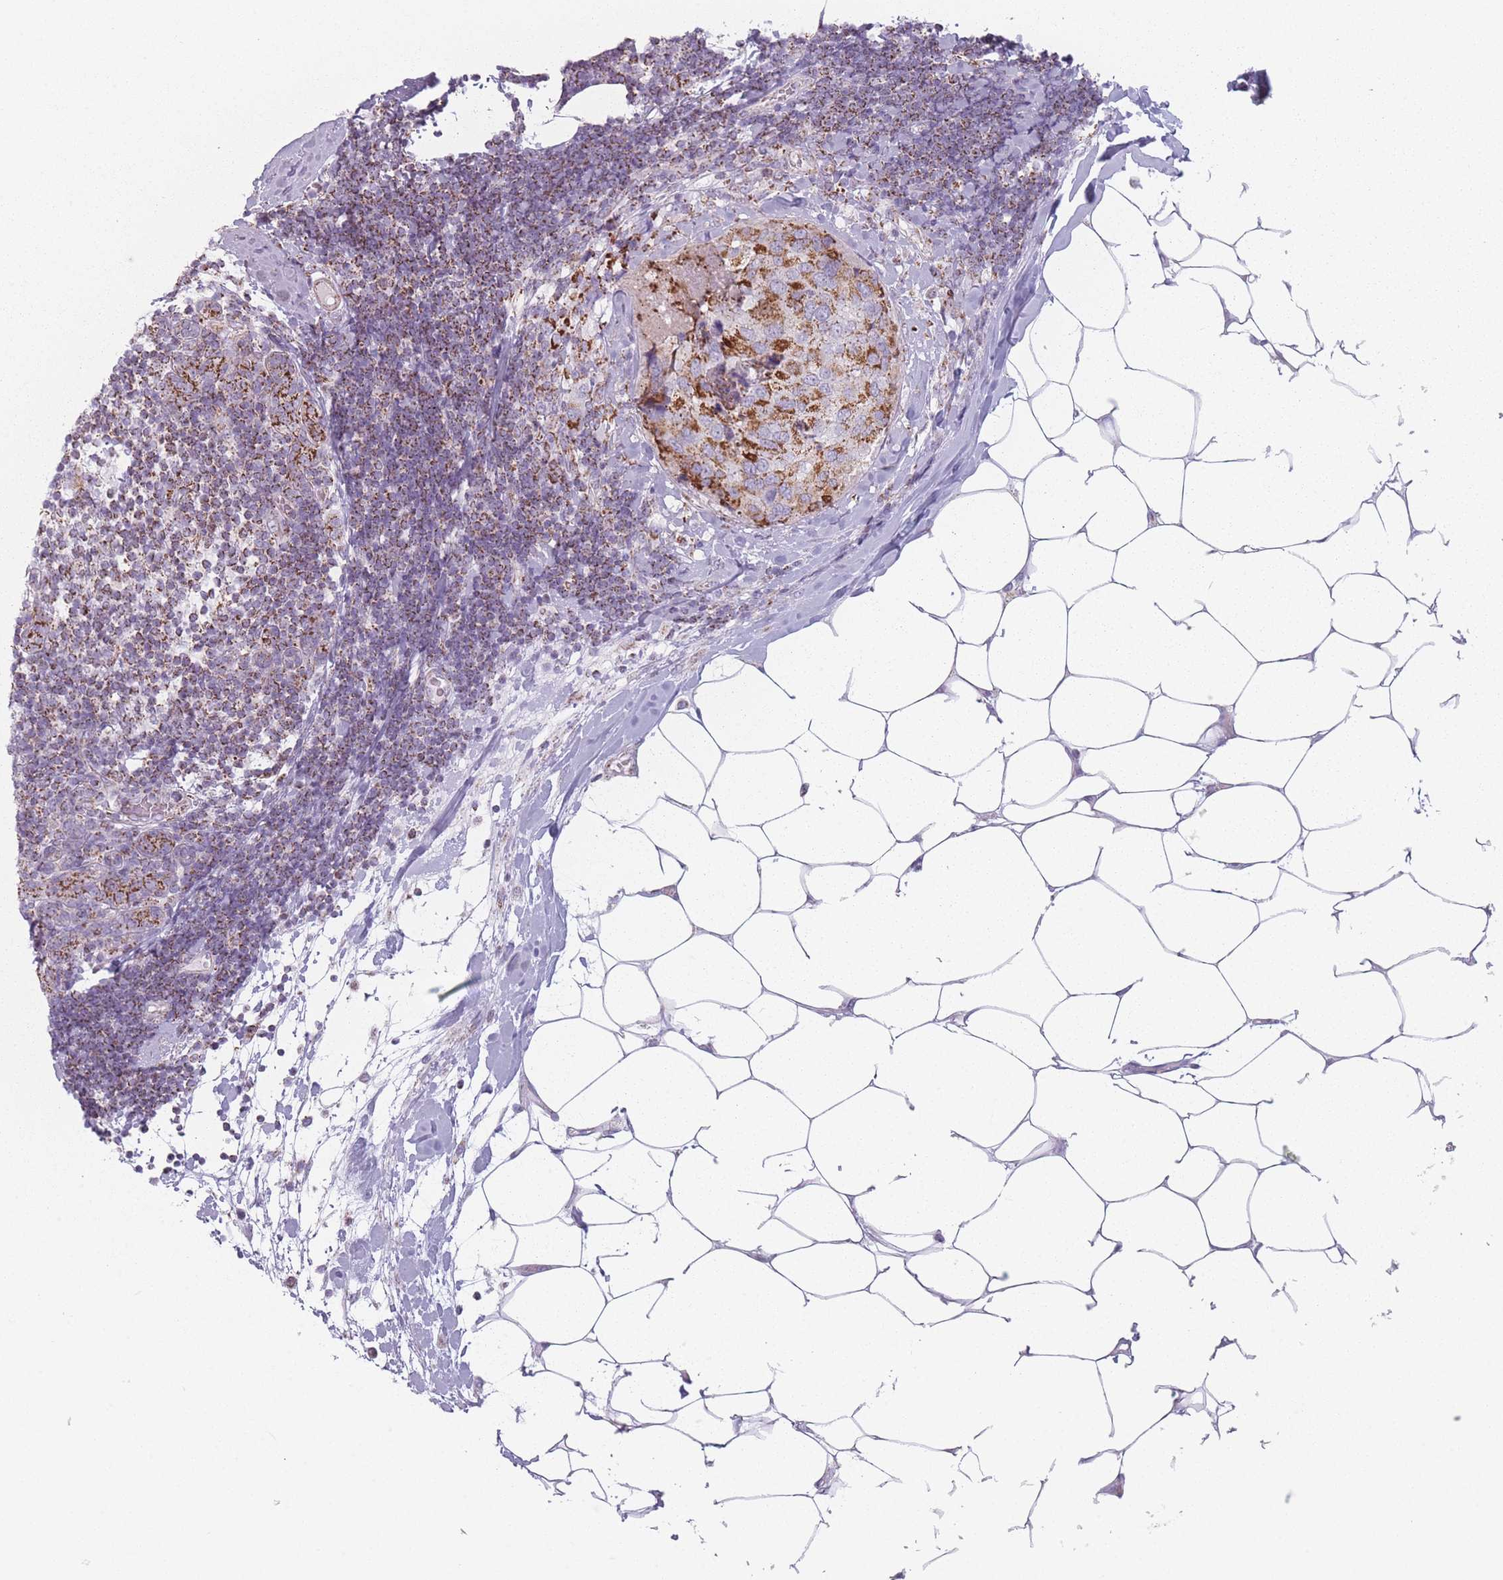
{"staining": {"intensity": "moderate", "quantity": ">75%", "location": "cytoplasmic/membranous"}, "tissue": "breast cancer", "cell_type": "Tumor cells", "image_type": "cancer", "snomed": [{"axis": "morphology", "description": "Lobular carcinoma"}, {"axis": "topography", "description": "Breast"}], "caption": "Immunohistochemical staining of lobular carcinoma (breast) exhibits medium levels of moderate cytoplasmic/membranous protein positivity in approximately >75% of tumor cells. Using DAB (3,3'-diaminobenzidine) (brown) and hematoxylin (blue) stains, captured at high magnification using brightfield microscopy.", "gene": "DCHS1", "patient": {"sex": "female", "age": 59}}